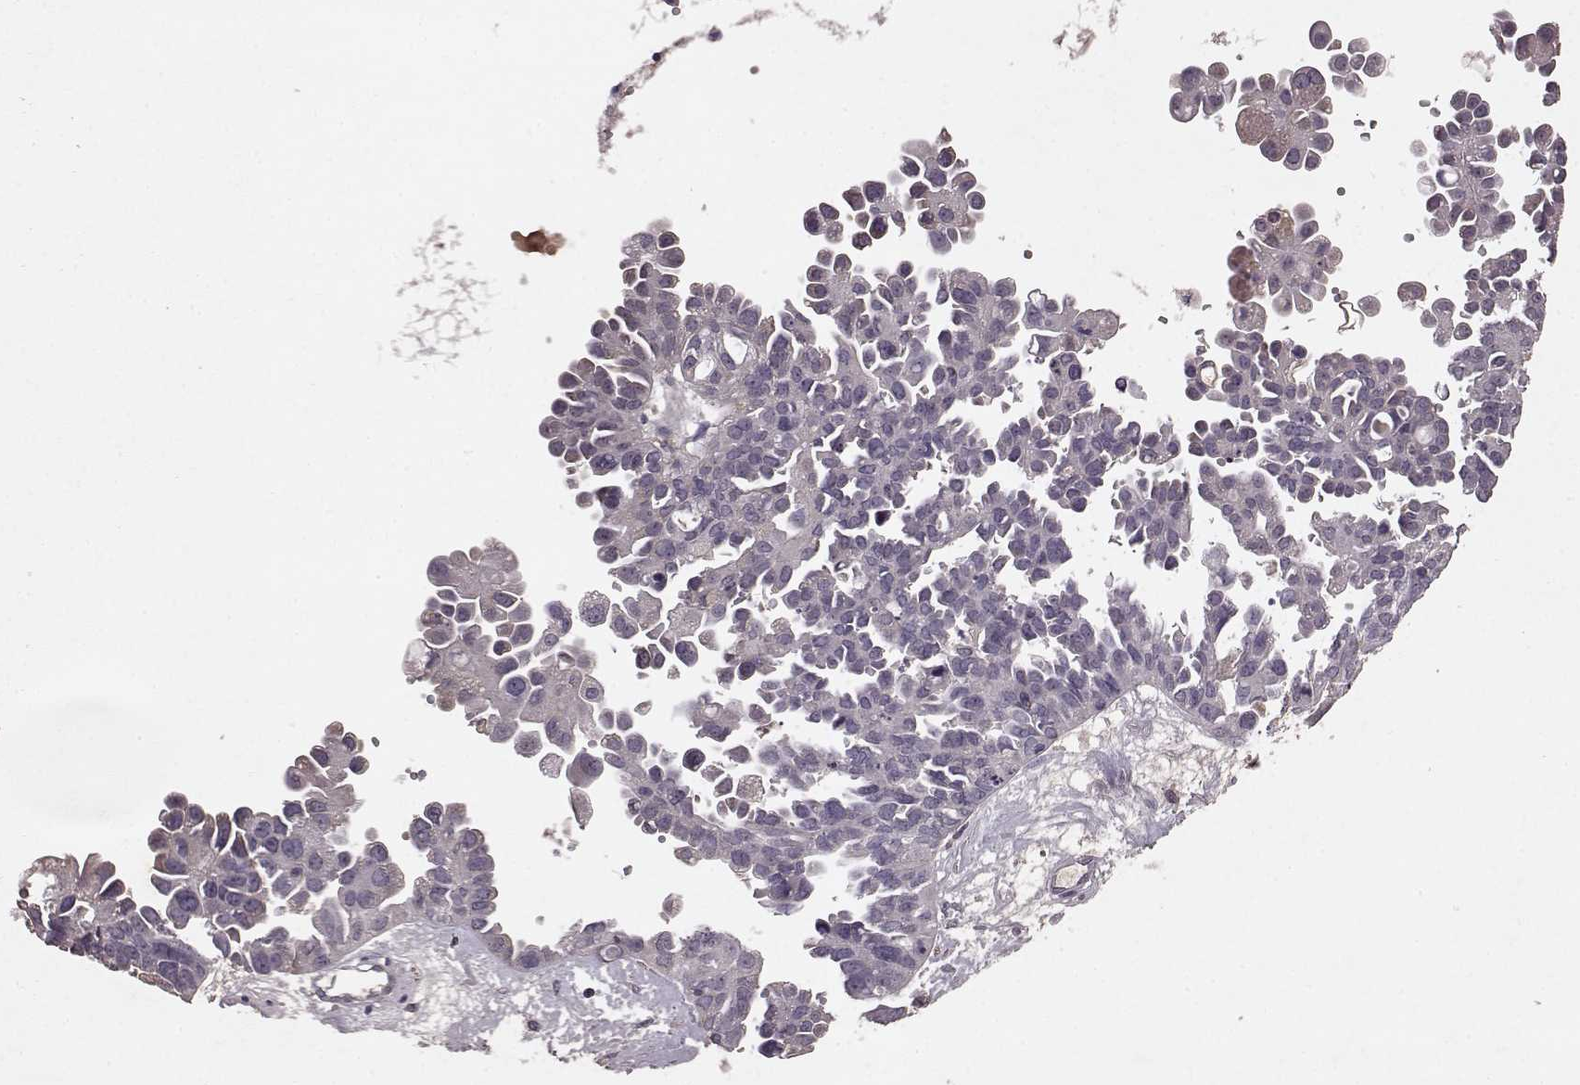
{"staining": {"intensity": "negative", "quantity": "none", "location": "none"}, "tissue": "ovarian cancer", "cell_type": "Tumor cells", "image_type": "cancer", "snomed": [{"axis": "morphology", "description": "Cystadenocarcinoma, serous, NOS"}, {"axis": "topography", "description": "Ovary"}], "caption": "There is no significant positivity in tumor cells of ovarian cancer.", "gene": "FRRS1L", "patient": {"sex": "female", "age": 53}}